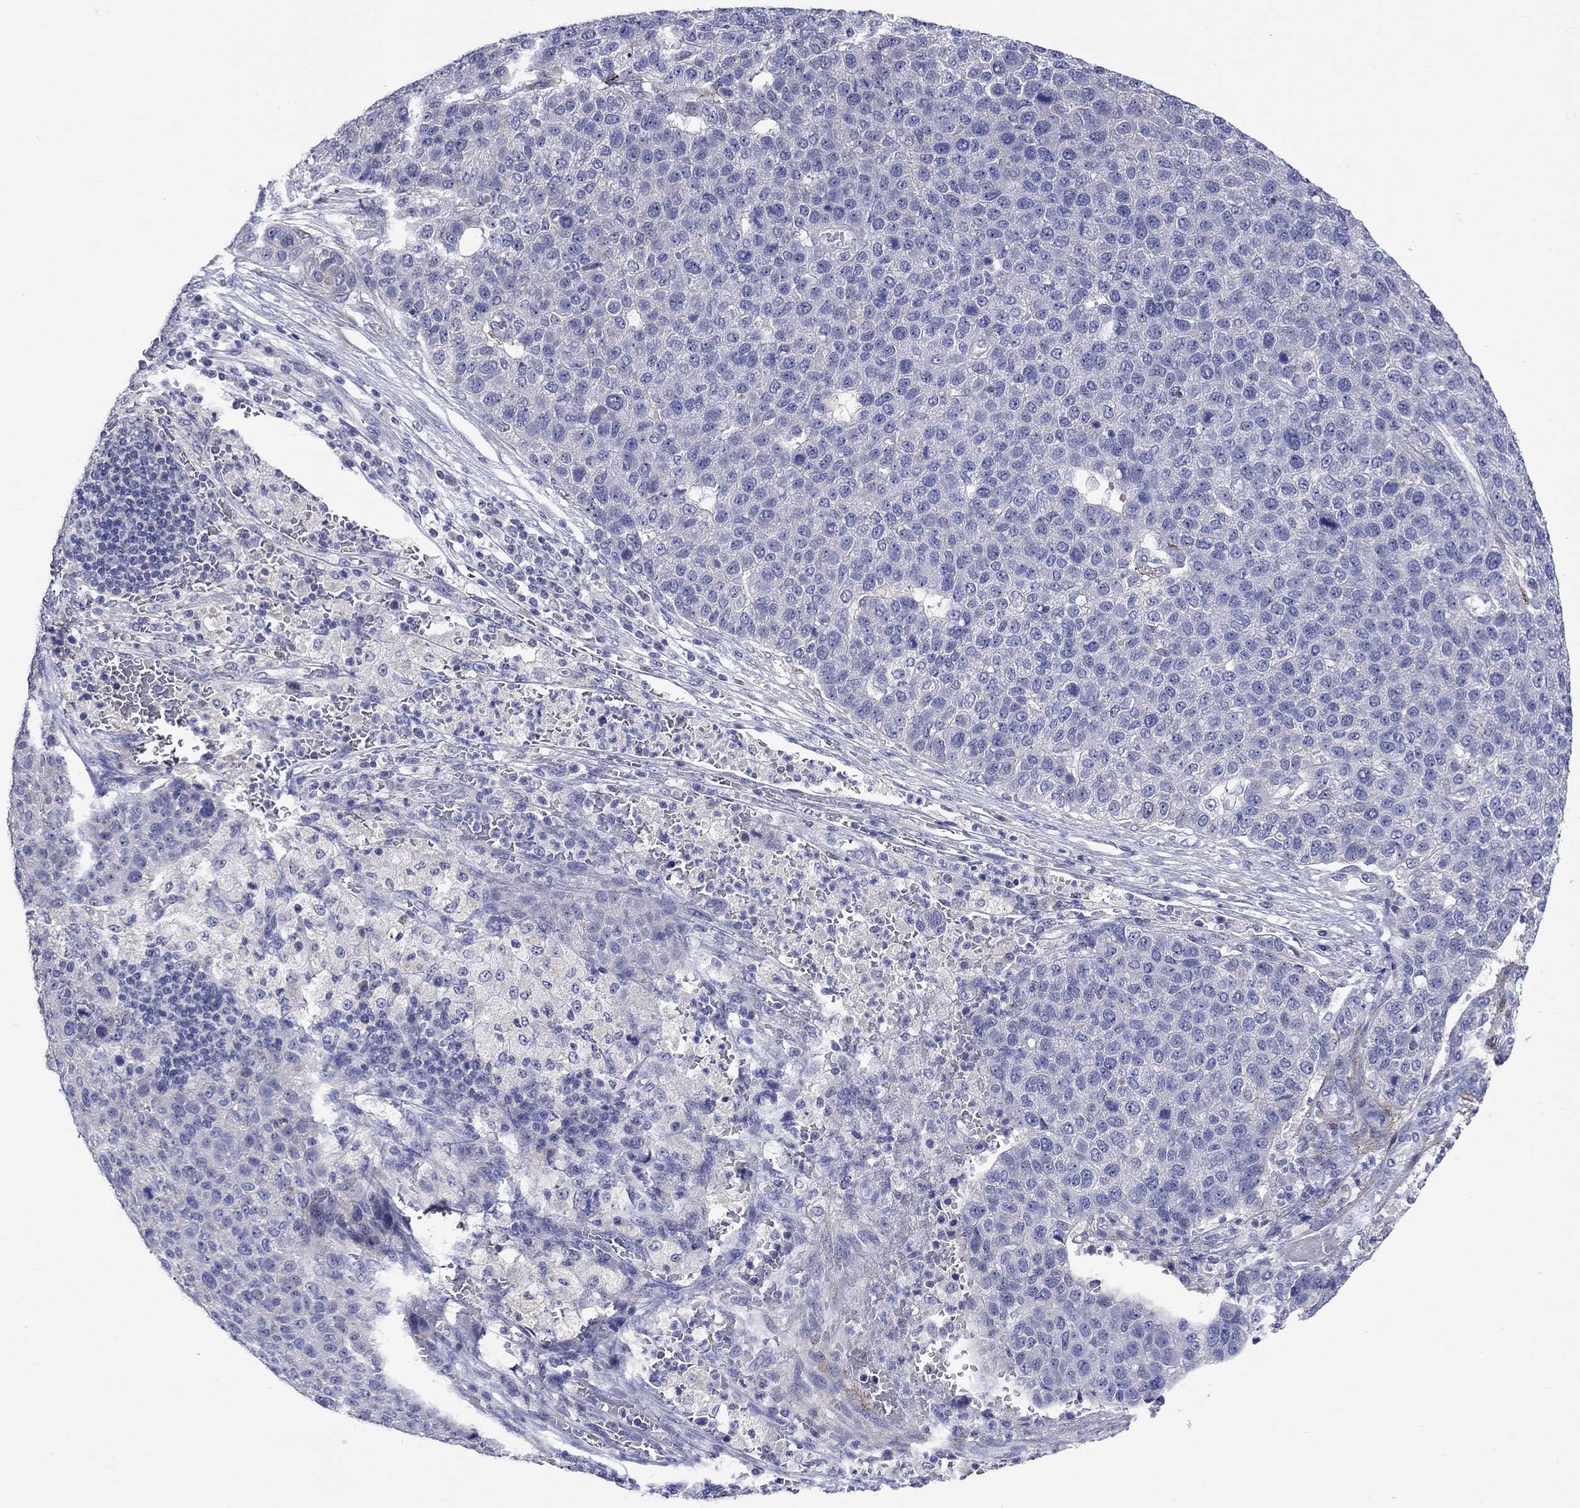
{"staining": {"intensity": "negative", "quantity": "none", "location": "none"}, "tissue": "pancreatic cancer", "cell_type": "Tumor cells", "image_type": "cancer", "snomed": [{"axis": "morphology", "description": "Adenocarcinoma, NOS"}, {"axis": "topography", "description": "Pancreas"}], "caption": "Tumor cells show no significant staining in pancreatic cancer (adenocarcinoma).", "gene": "SLC30A3", "patient": {"sex": "female", "age": 61}}